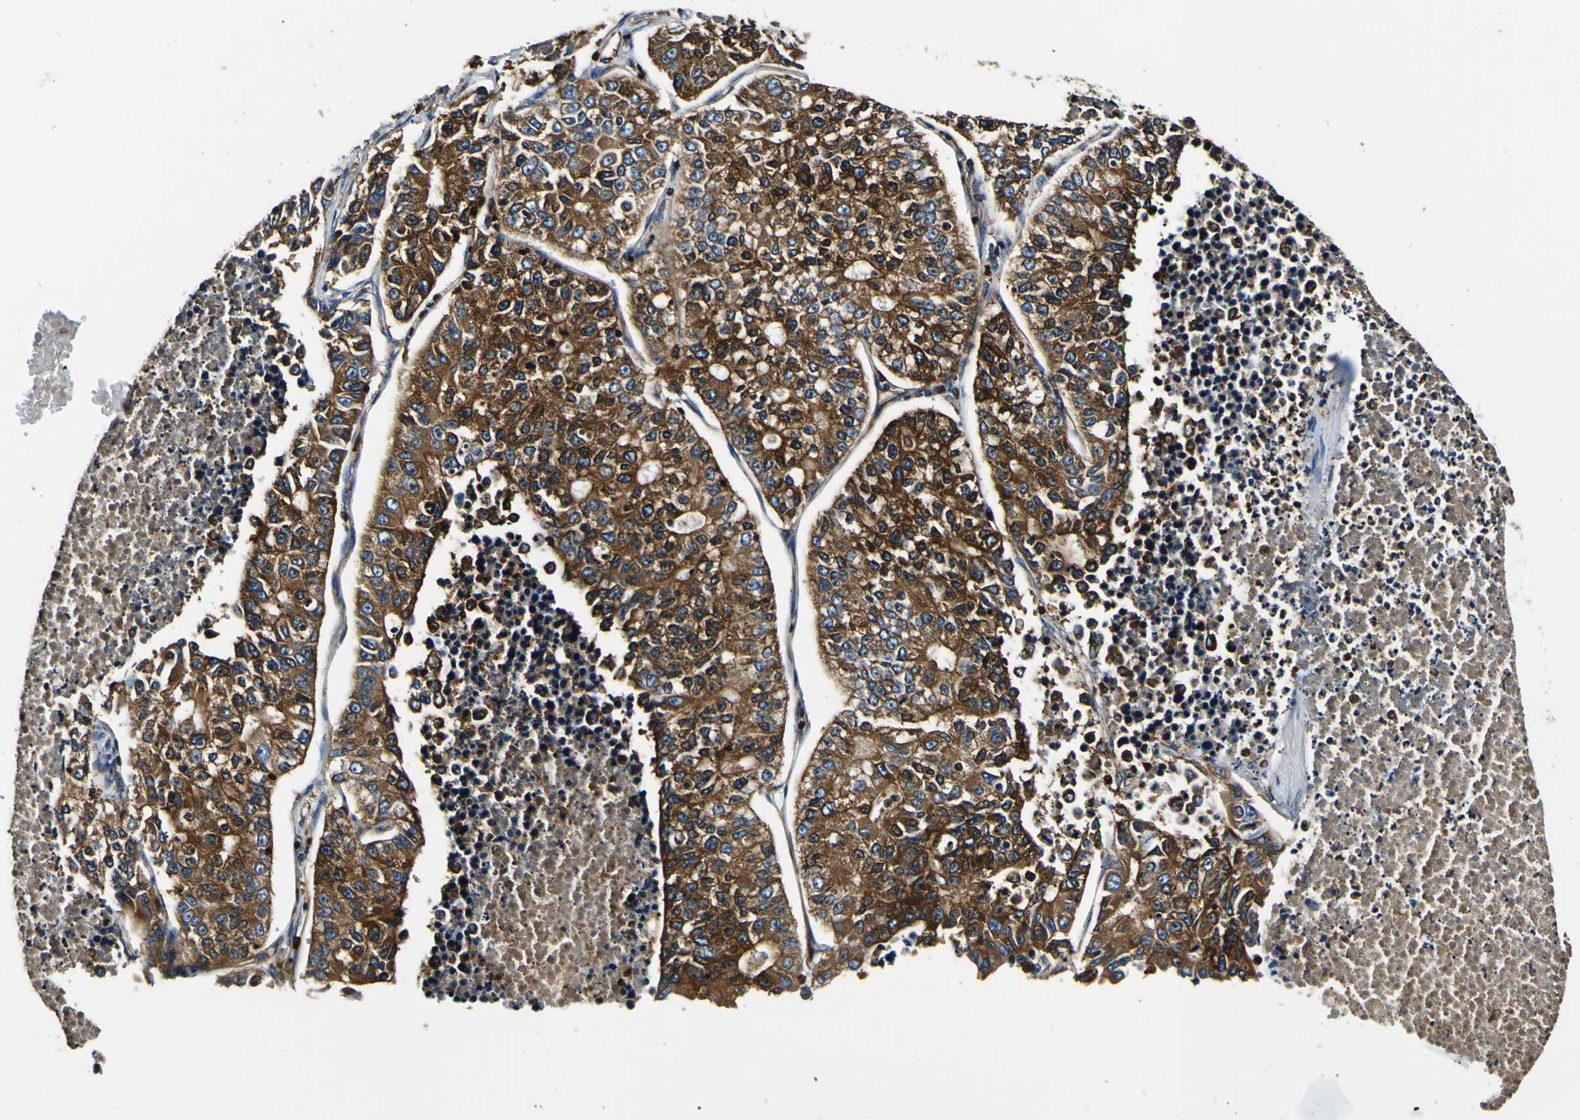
{"staining": {"intensity": "strong", "quantity": ">75%", "location": "cytoplasmic/membranous"}, "tissue": "lung cancer", "cell_type": "Tumor cells", "image_type": "cancer", "snomed": [{"axis": "morphology", "description": "Adenocarcinoma, NOS"}, {"axis": "topography", "description": "Lung"}], "caption": "IHC staining of lung adenocarcinoma, which demonstrates high levels of strong cytoplasmic/membranous staining in about >75% of tumor cells indicating strong cytoplasmic/membranous protein staining. The staining was performed using DAB (3,3'-diaminobenzidine) (brown) for protein detection and nuclei were counterstained in hematoxylin (blue).", "gene": "RHOT2", "patient": {"sex": "male", "age": 49}}